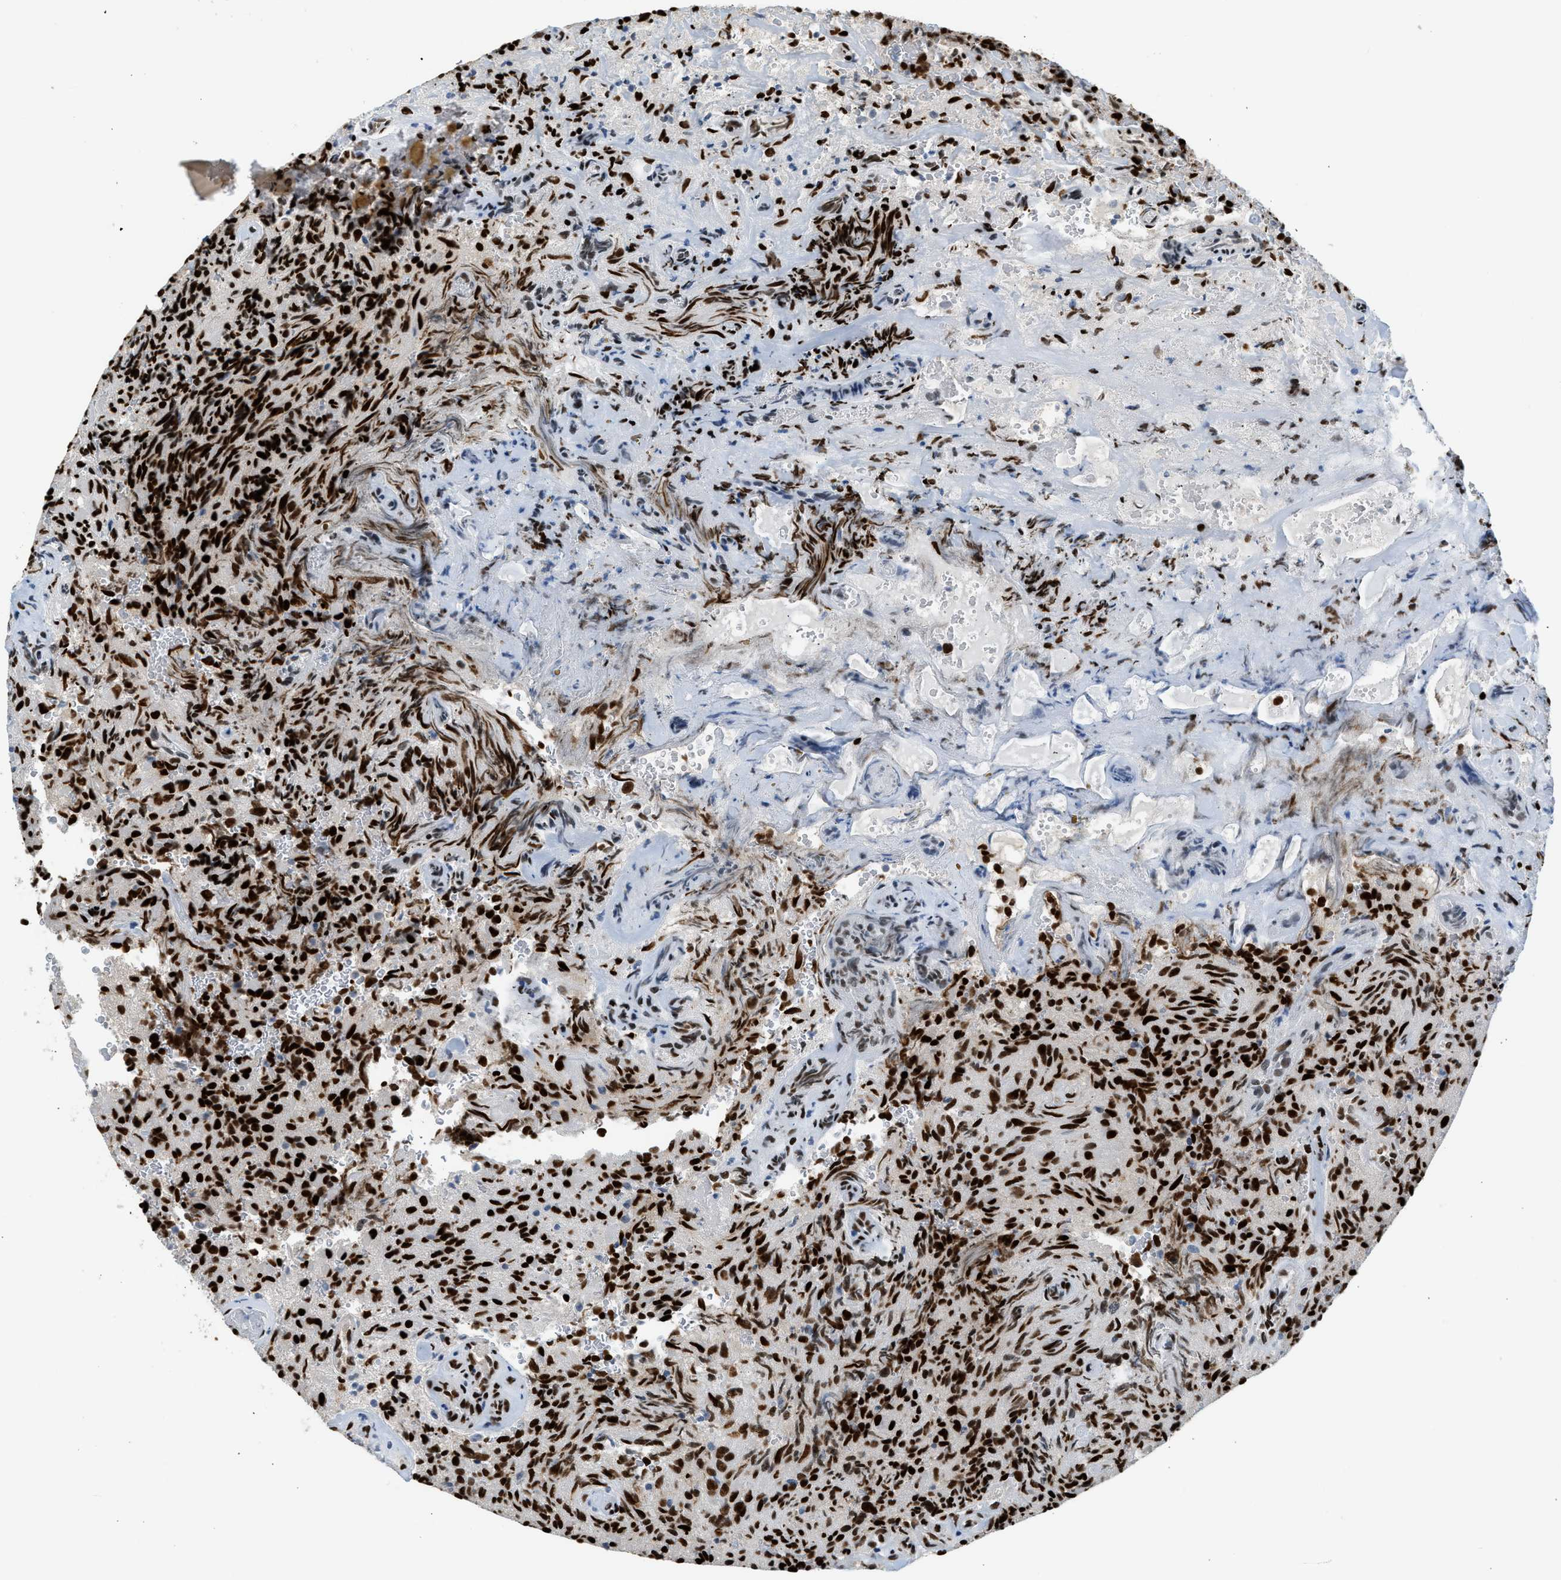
{"staining": {"intensity": "strong", "quantity": ">75%", "location": "nuclear"}, "tissue": "glioma", "cell_type": "Tumor cells", "image_type": "cancer", "snomed": [{"axis": "morphology", "description": "Glioma, malignant, High grade"}, {"axis": "topography", "description": "Brain"}], "caption": "The histopathology image displays immunohistochemical staining of high-grade glioma (malignant). There is strong nuclear positivity is seen in about >75% of tumor cells. (brown staining indicates protein expression, while blue staining denotes nuclei).", "gene": "ZBTB20", "patient": {"sex": "male", "age": 71}}